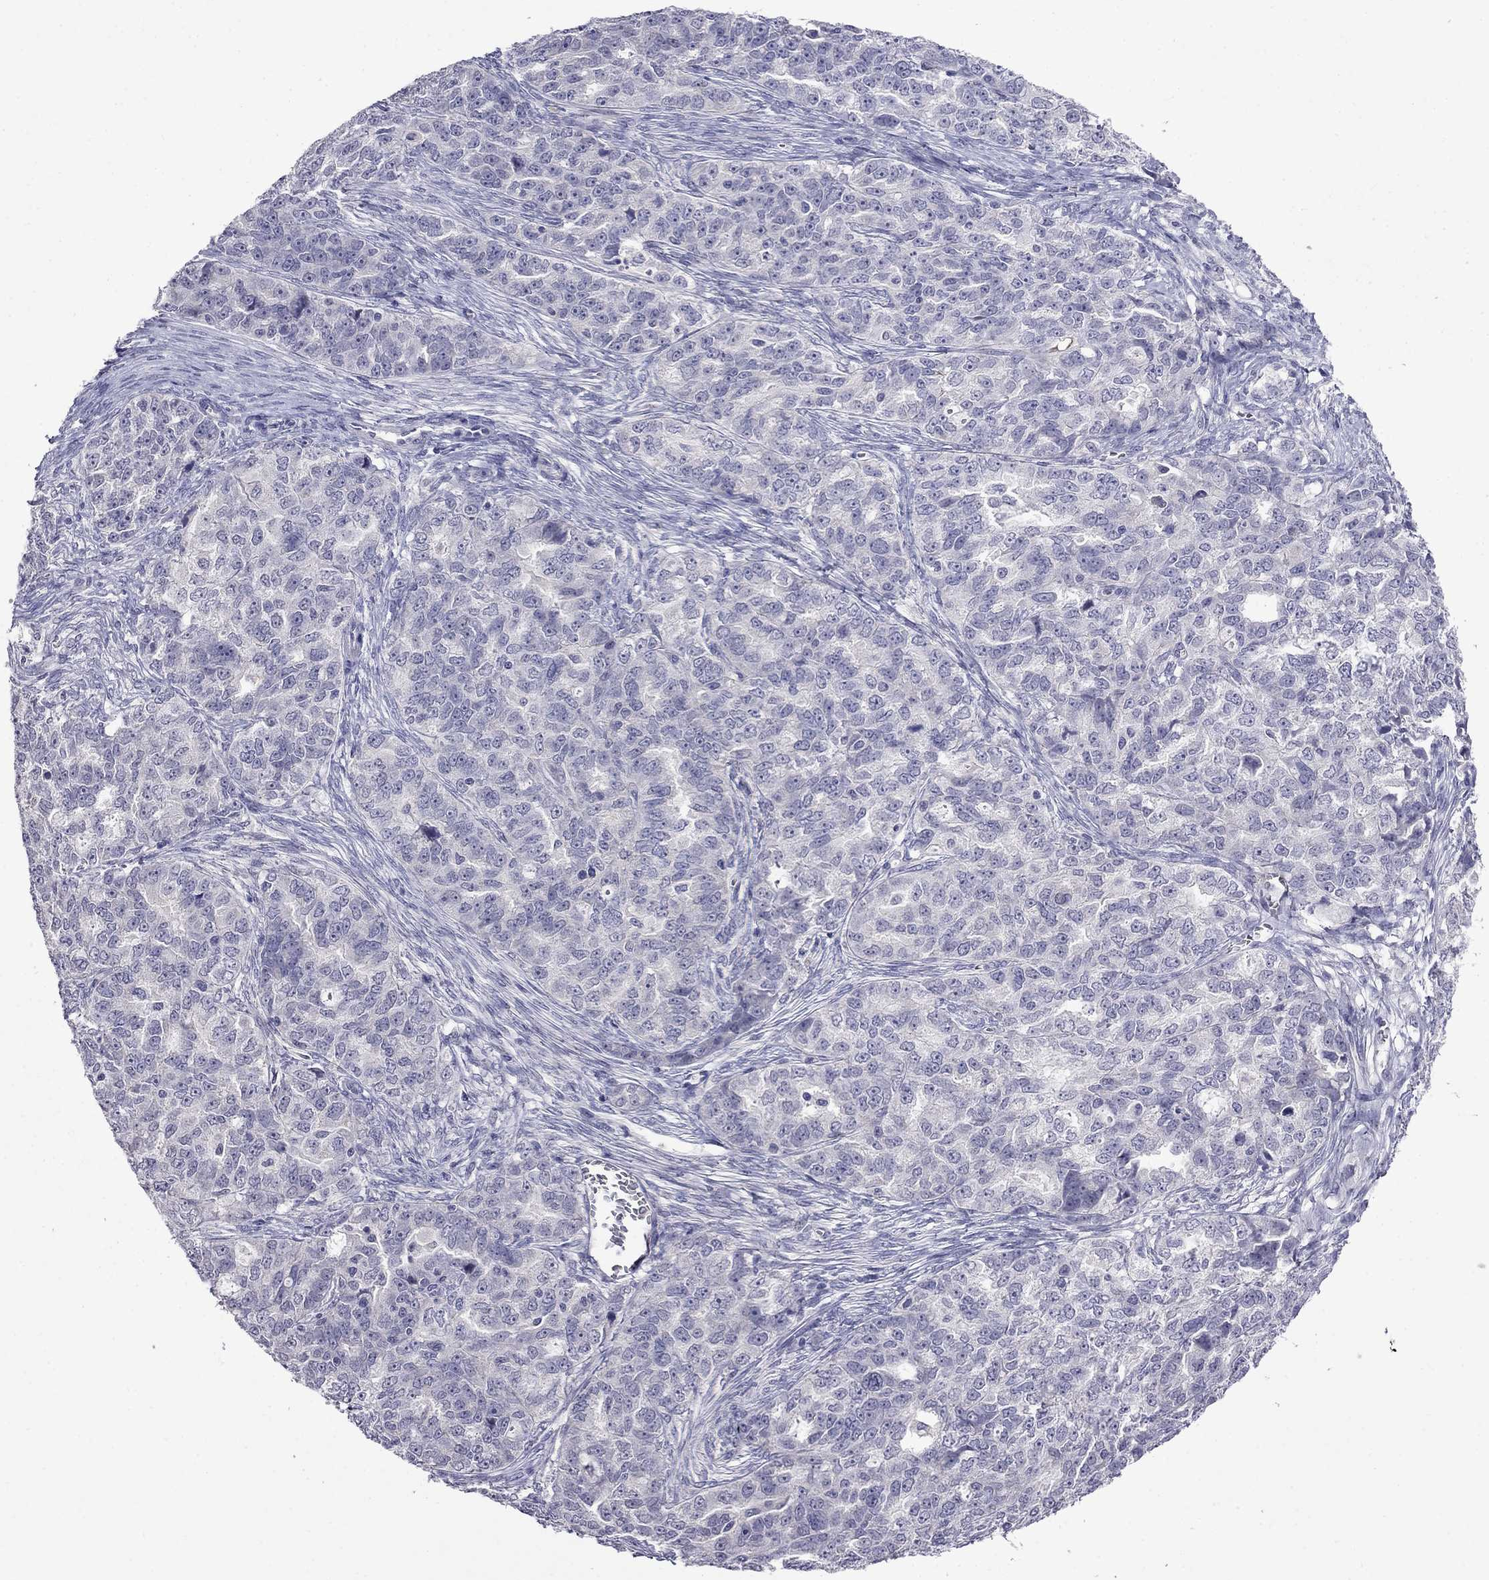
{"staining": {"intensity": "negative", "quantity": "none", "location": "none"}, "tissue": "ovarian cancer", "cell_type": "Tumor cells", "image_type": "cancer", "snomed": [{"axis": "morphology", "description": "Cystadenocarcinoma, serous, NOS"}, {"axis": "topography", "description": "Ovary"}], "caption": "Tumor cells show no significant protein staining in ovarian serous cystadenocarcinoma.", "gene": "STAR", "patient": {"sex": "female", "age": 51}}